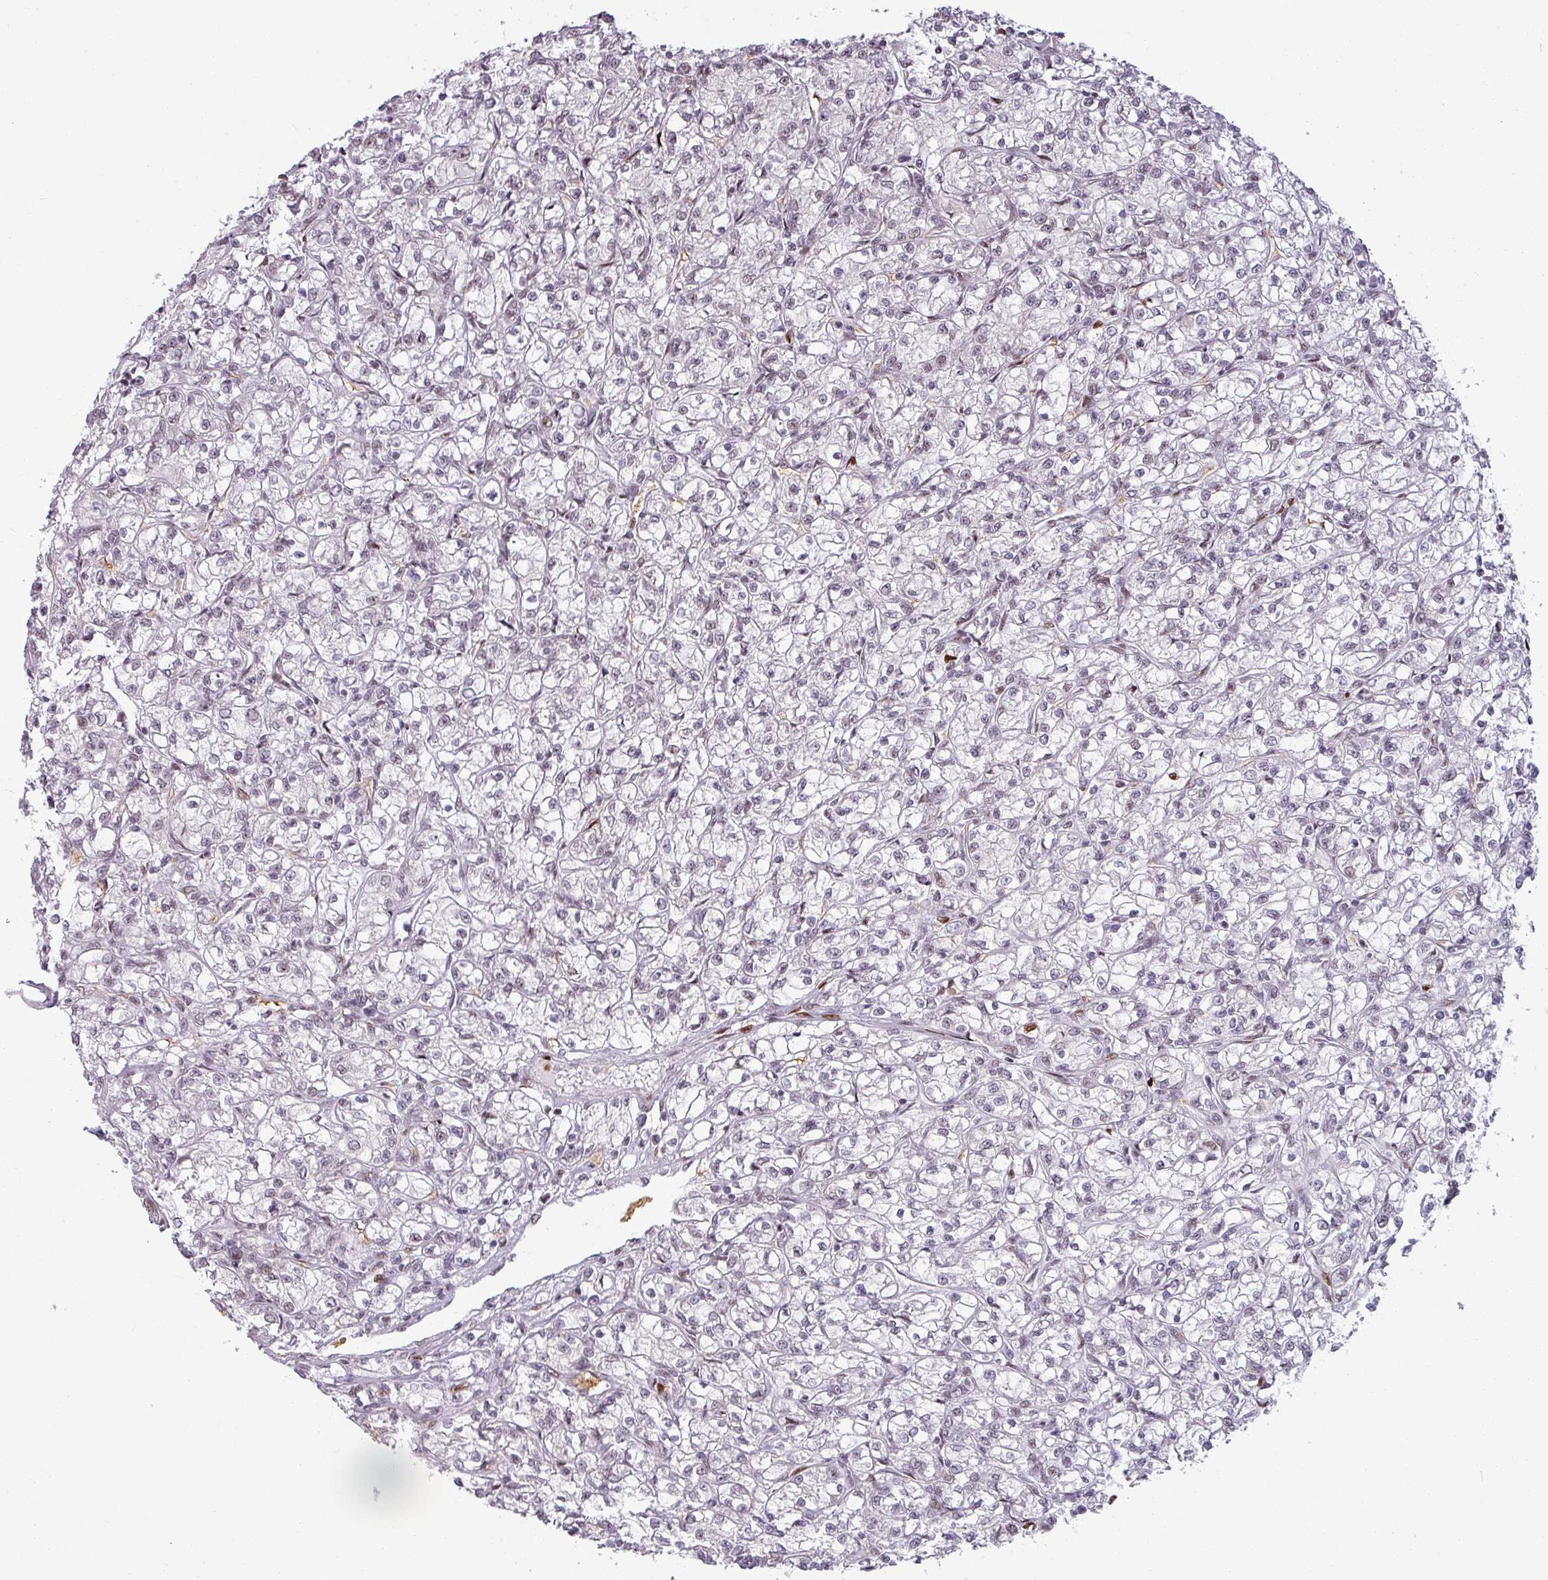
{"staining": {"intensity": "weak", "quantity": "25%-75%", "location": "nuclear"}, "tissue": "renal cancer", "cell_type": "Tumor cells", "image_type": "cancer", "snomed": [{"axis": "morphology", "description": "Adenocarcinoma, NOS"}, {"axis": "topography", "description": "Kidney"}], "caption": "This image reveals immunohistochemistry staining of human renal adenocarcinoma, with low weak nuclear staining in about 25%-75% of tumor cells.", "gene": "NCOR1", "patient": {"sex": "female", "age": 59}}